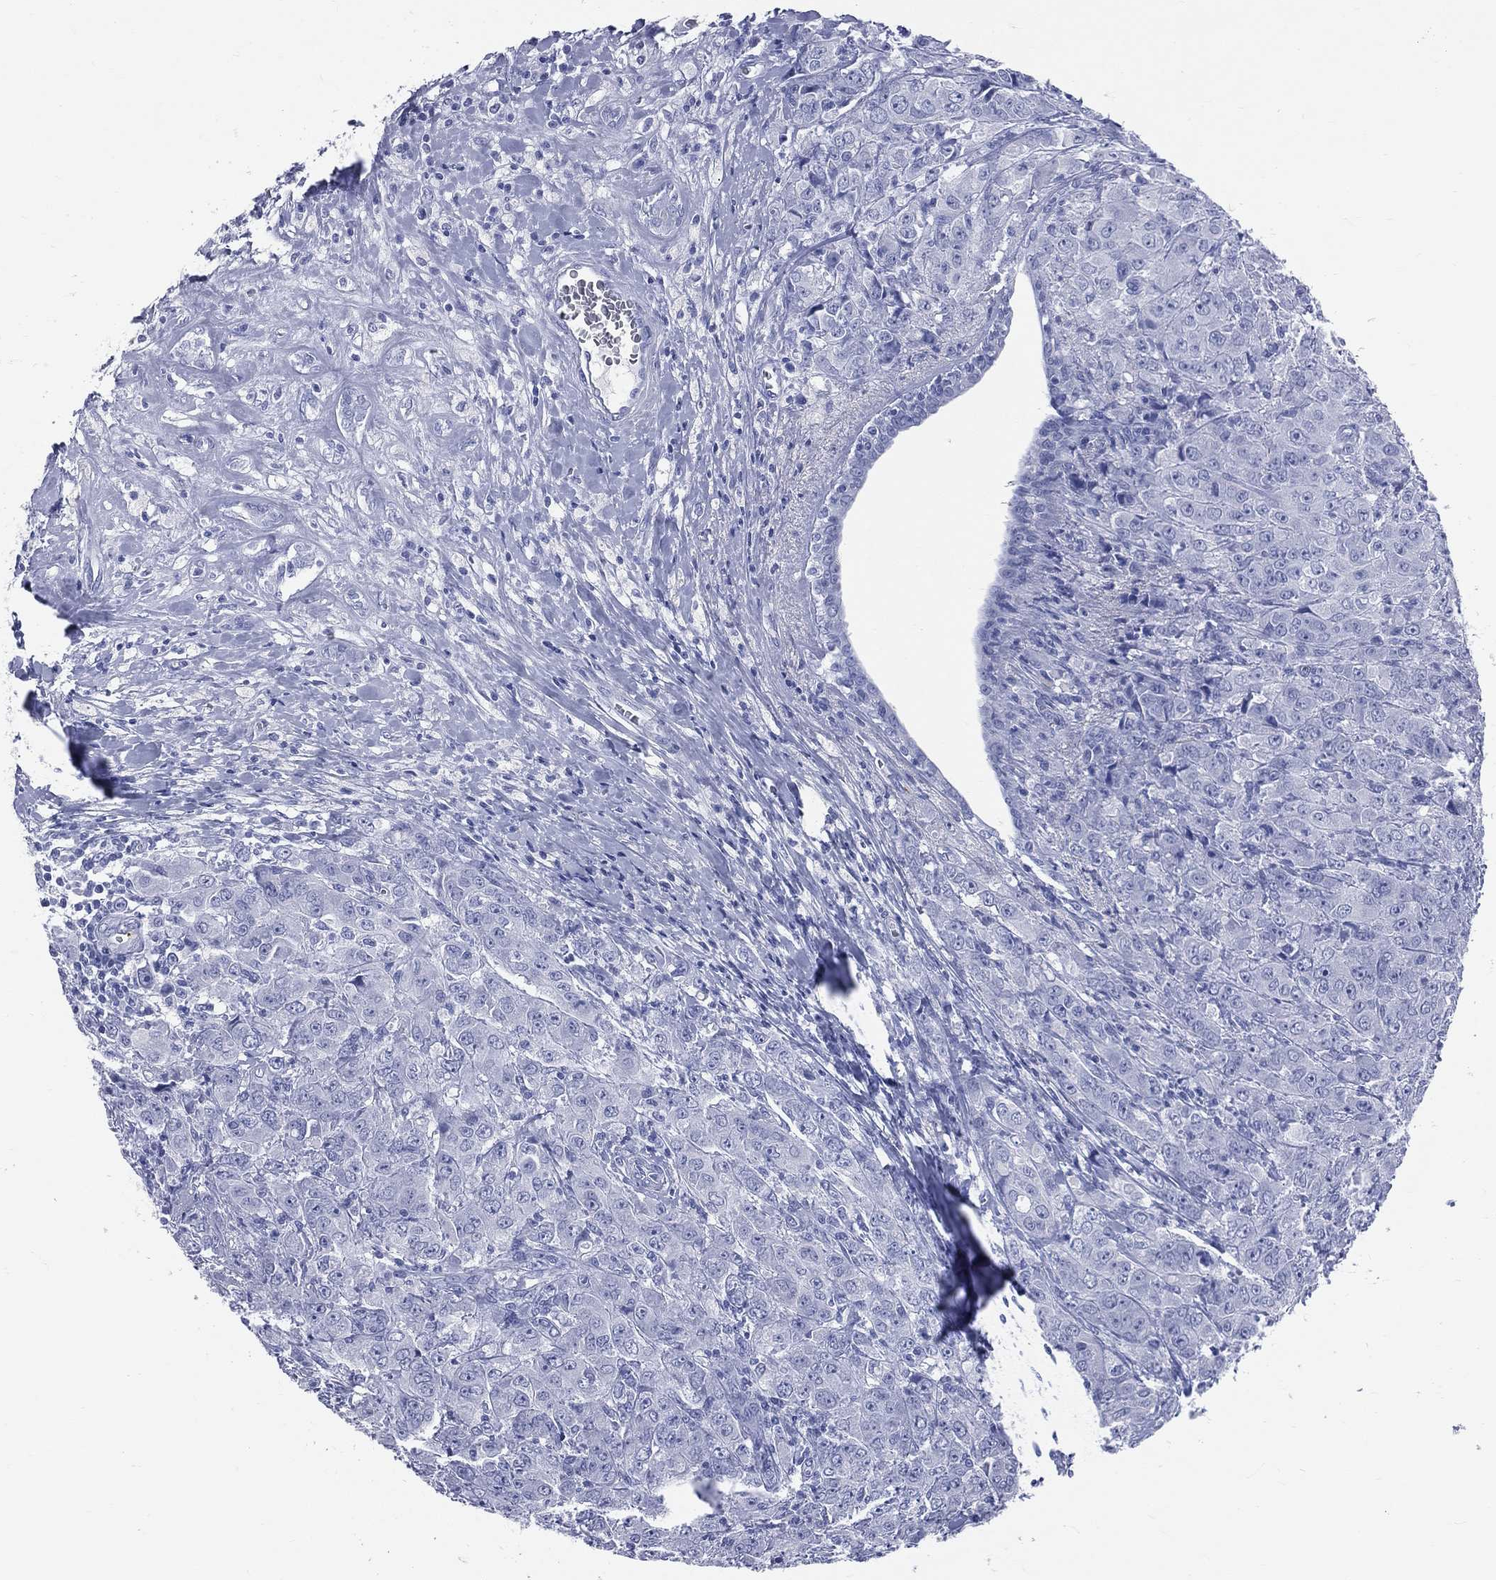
{"staining": {"intensity": "negative", "quantity": "none", "location": "none"}, "tissue": "breast cancer", "cell_type": "Tumor cells", "image_type": "cancer", "snomed": [{"axis": "morphology", "description": "Duct carcinoma"}, {"axis": "topography", "description": "Breast"}], "caption": "Protein analysis of invasive ductal carcinoma (breast) demonstrates no significant staining in tumor cells. (DAB (3,3'-diaminobenzidine) immunohistochemistry, high magnification).", "gene": "PGLYRP1", "patient": {"sex": "female", "age": 43}}